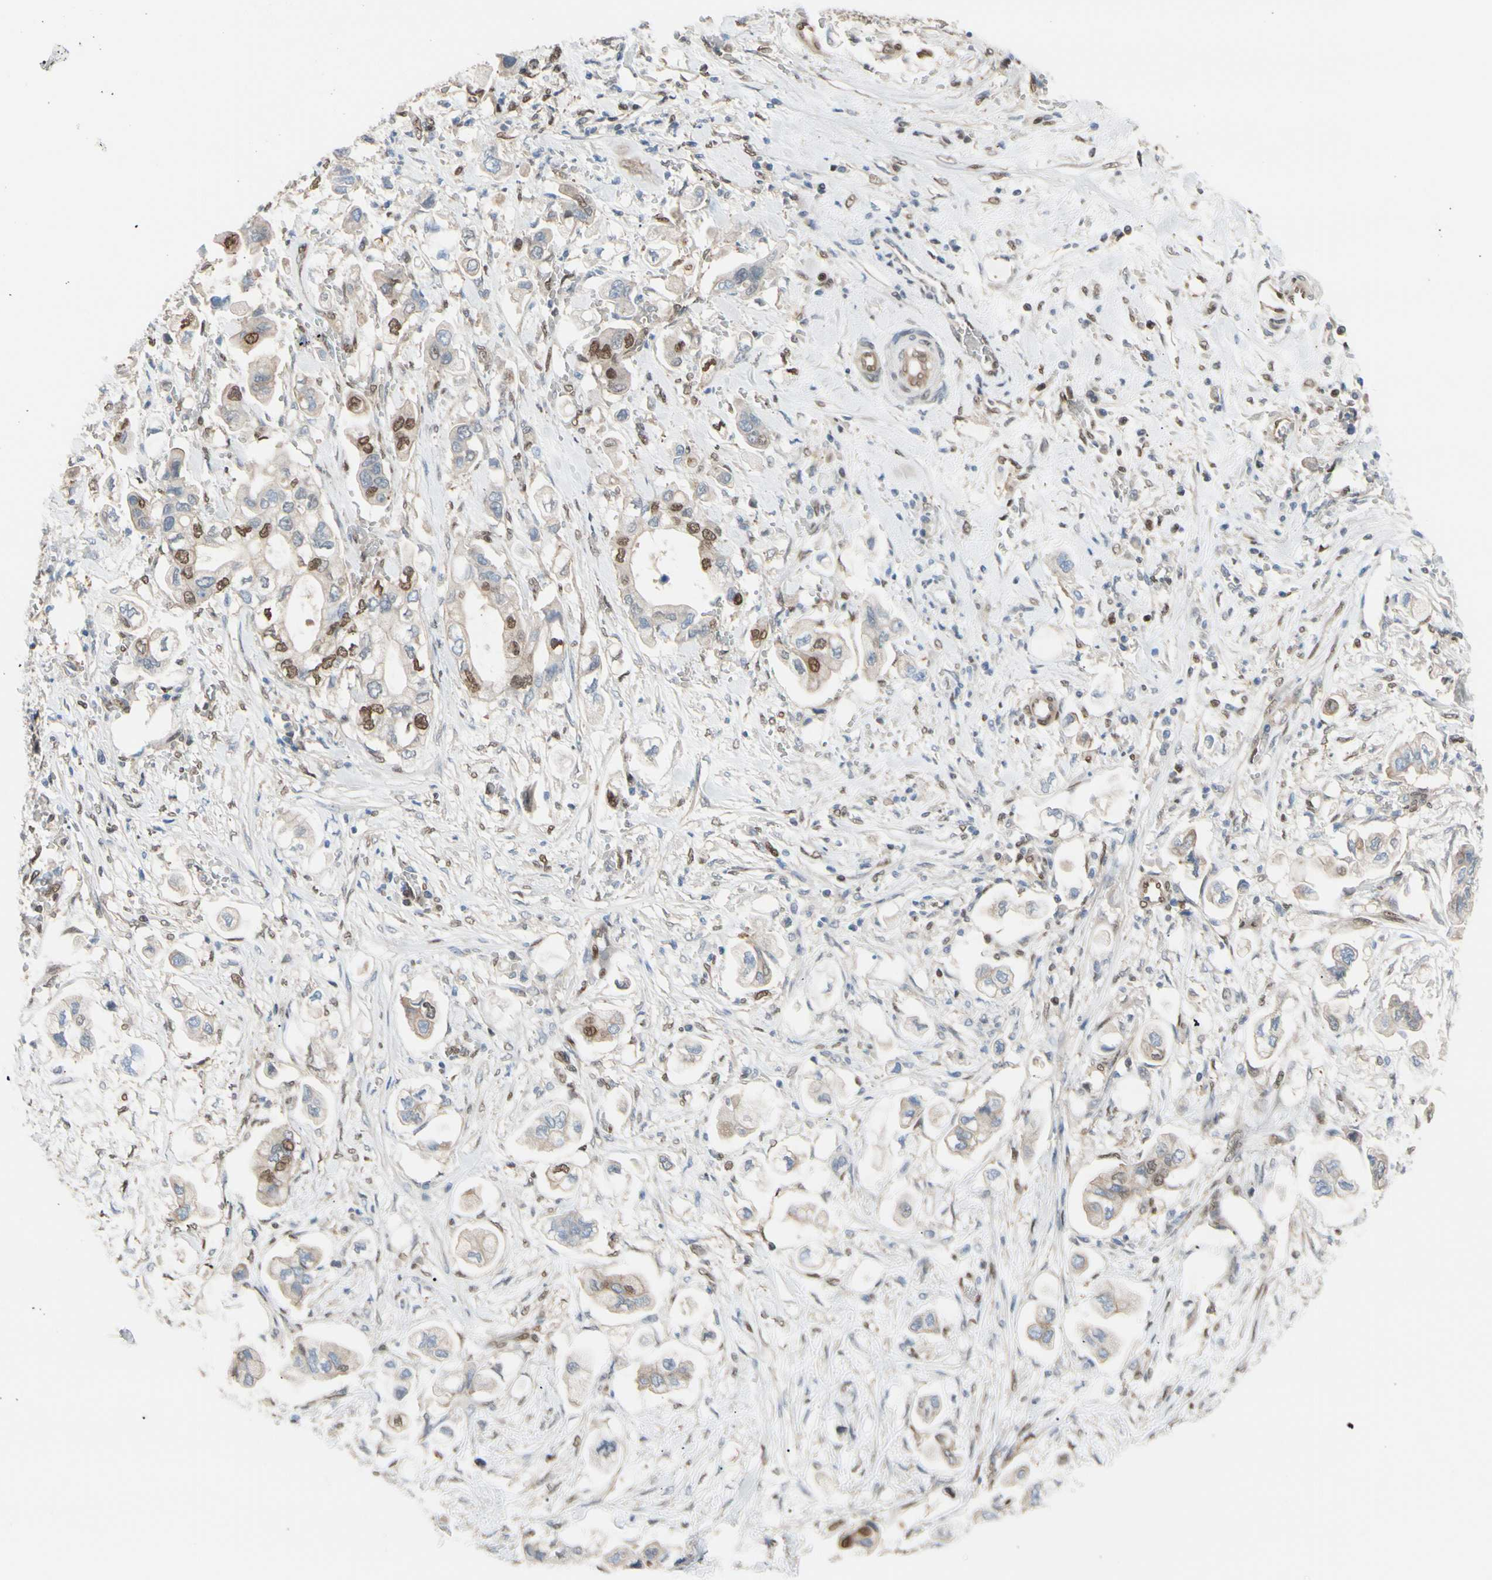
{"staining": {"intensity": "moderate", "quantity": "<25%", "location": "nuclear"}, "tissue": "stomach cancer", "cell_type": "Tumor cells", "image_type": "cancer", "snomed": [{"axis": "morphology", "description": "Adenocarcinoma, NOS"}, {"axis": "topography", "description": "Stomach"}], "caption": "About <25% of tumor cells in human stomach cancer reveal moderate nuclear protein positivity as visualized by brown immunohistochemical staining.", "gene": "SUFU", "patient": {"sex": "male", "age": 62}}